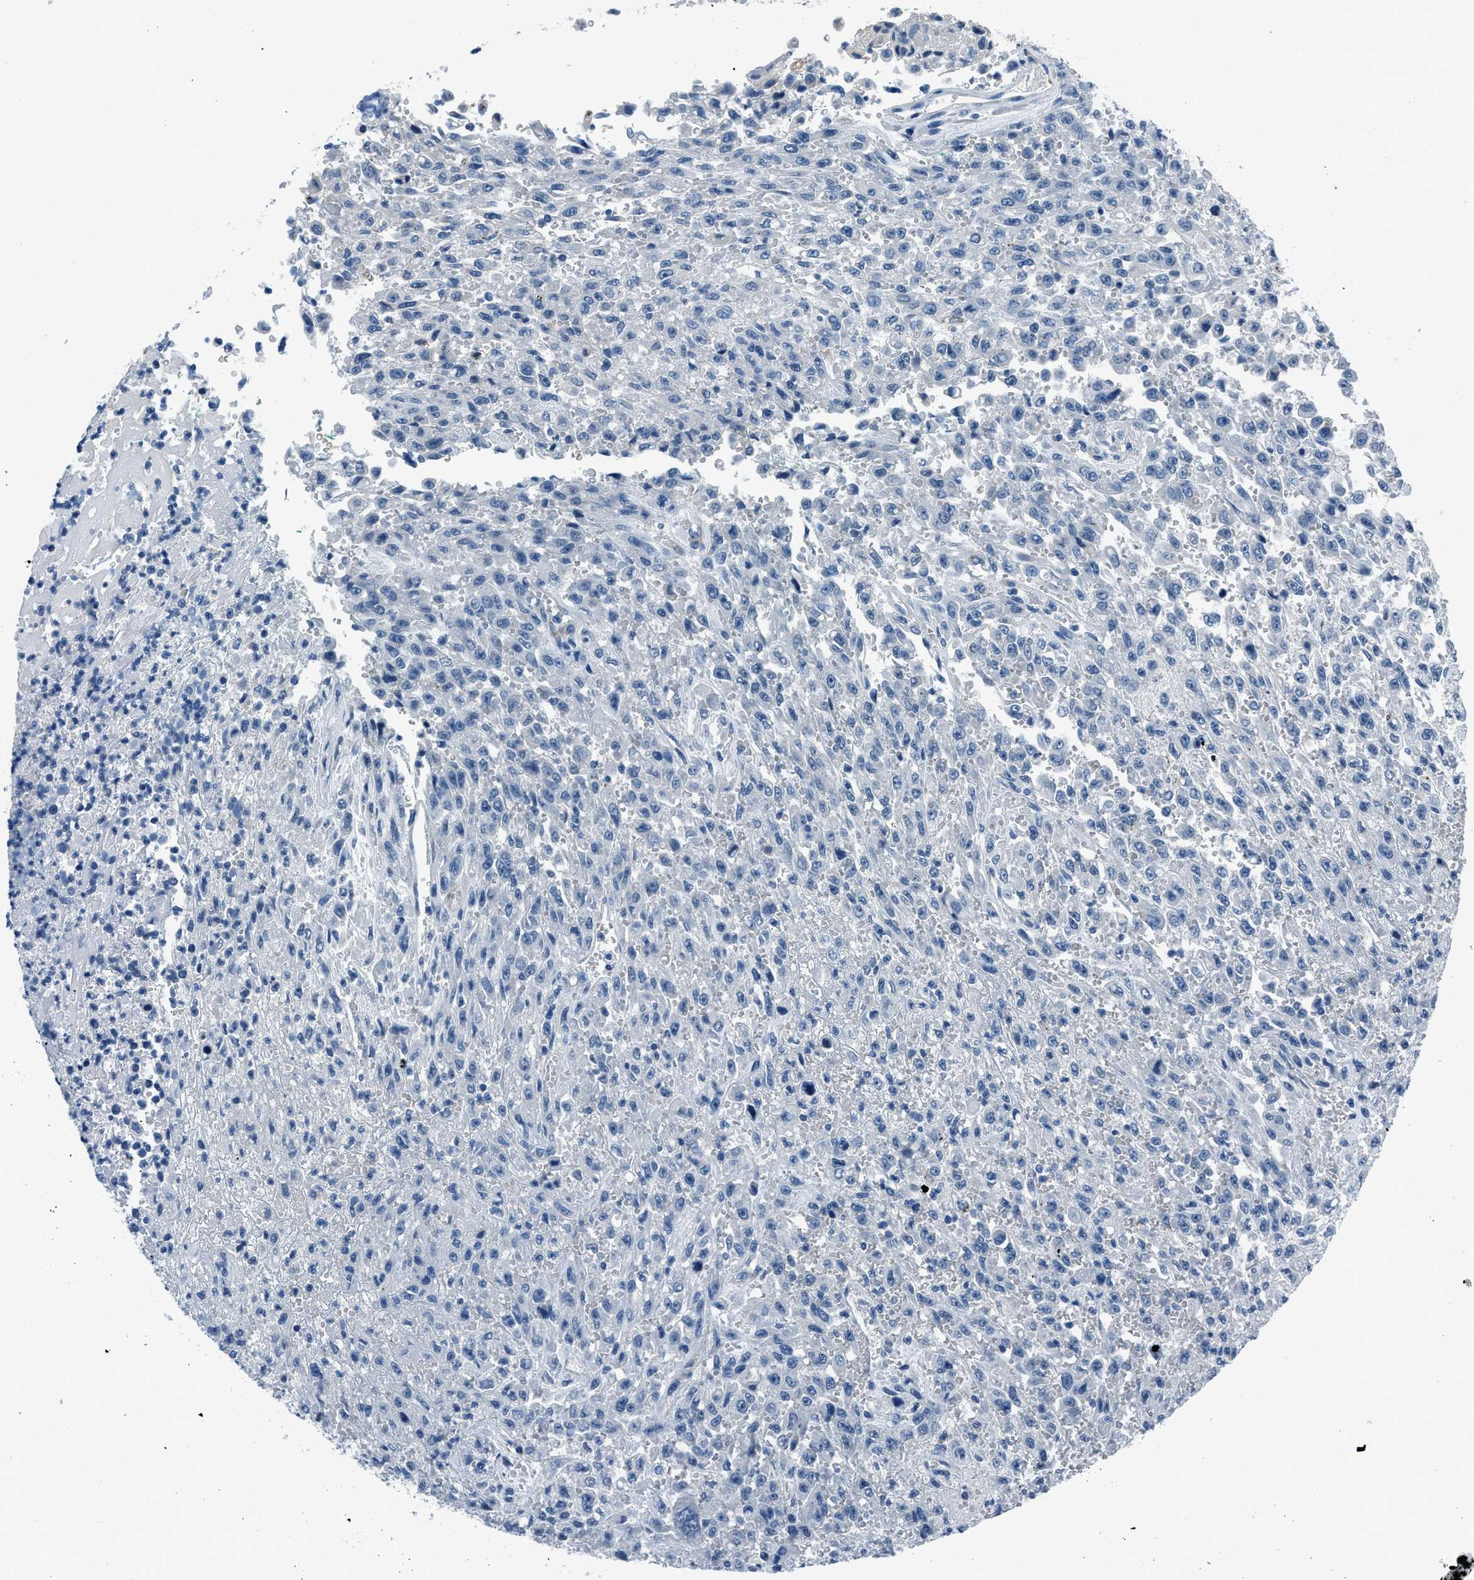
{"staining": {"intensity": "negative", "quantity": "none", "location": "none"}, "tissue": "urothelial cancer", "cell_type": "Tumor cells", "image_type": "cancer", "snomed": [{"axis": "morphology", "description": "Urothelial carcinoma, High grade"}, {"axis": "topography", "description": "Urinary bladder"}], "caption": "Urothelial carcinoma (high-grade) stained for a protein using immunohistochemistry (IHC) shows no positivity tumor cells.", "gene": "GJA3", "patient": {"sex": "male", "age": 46}}